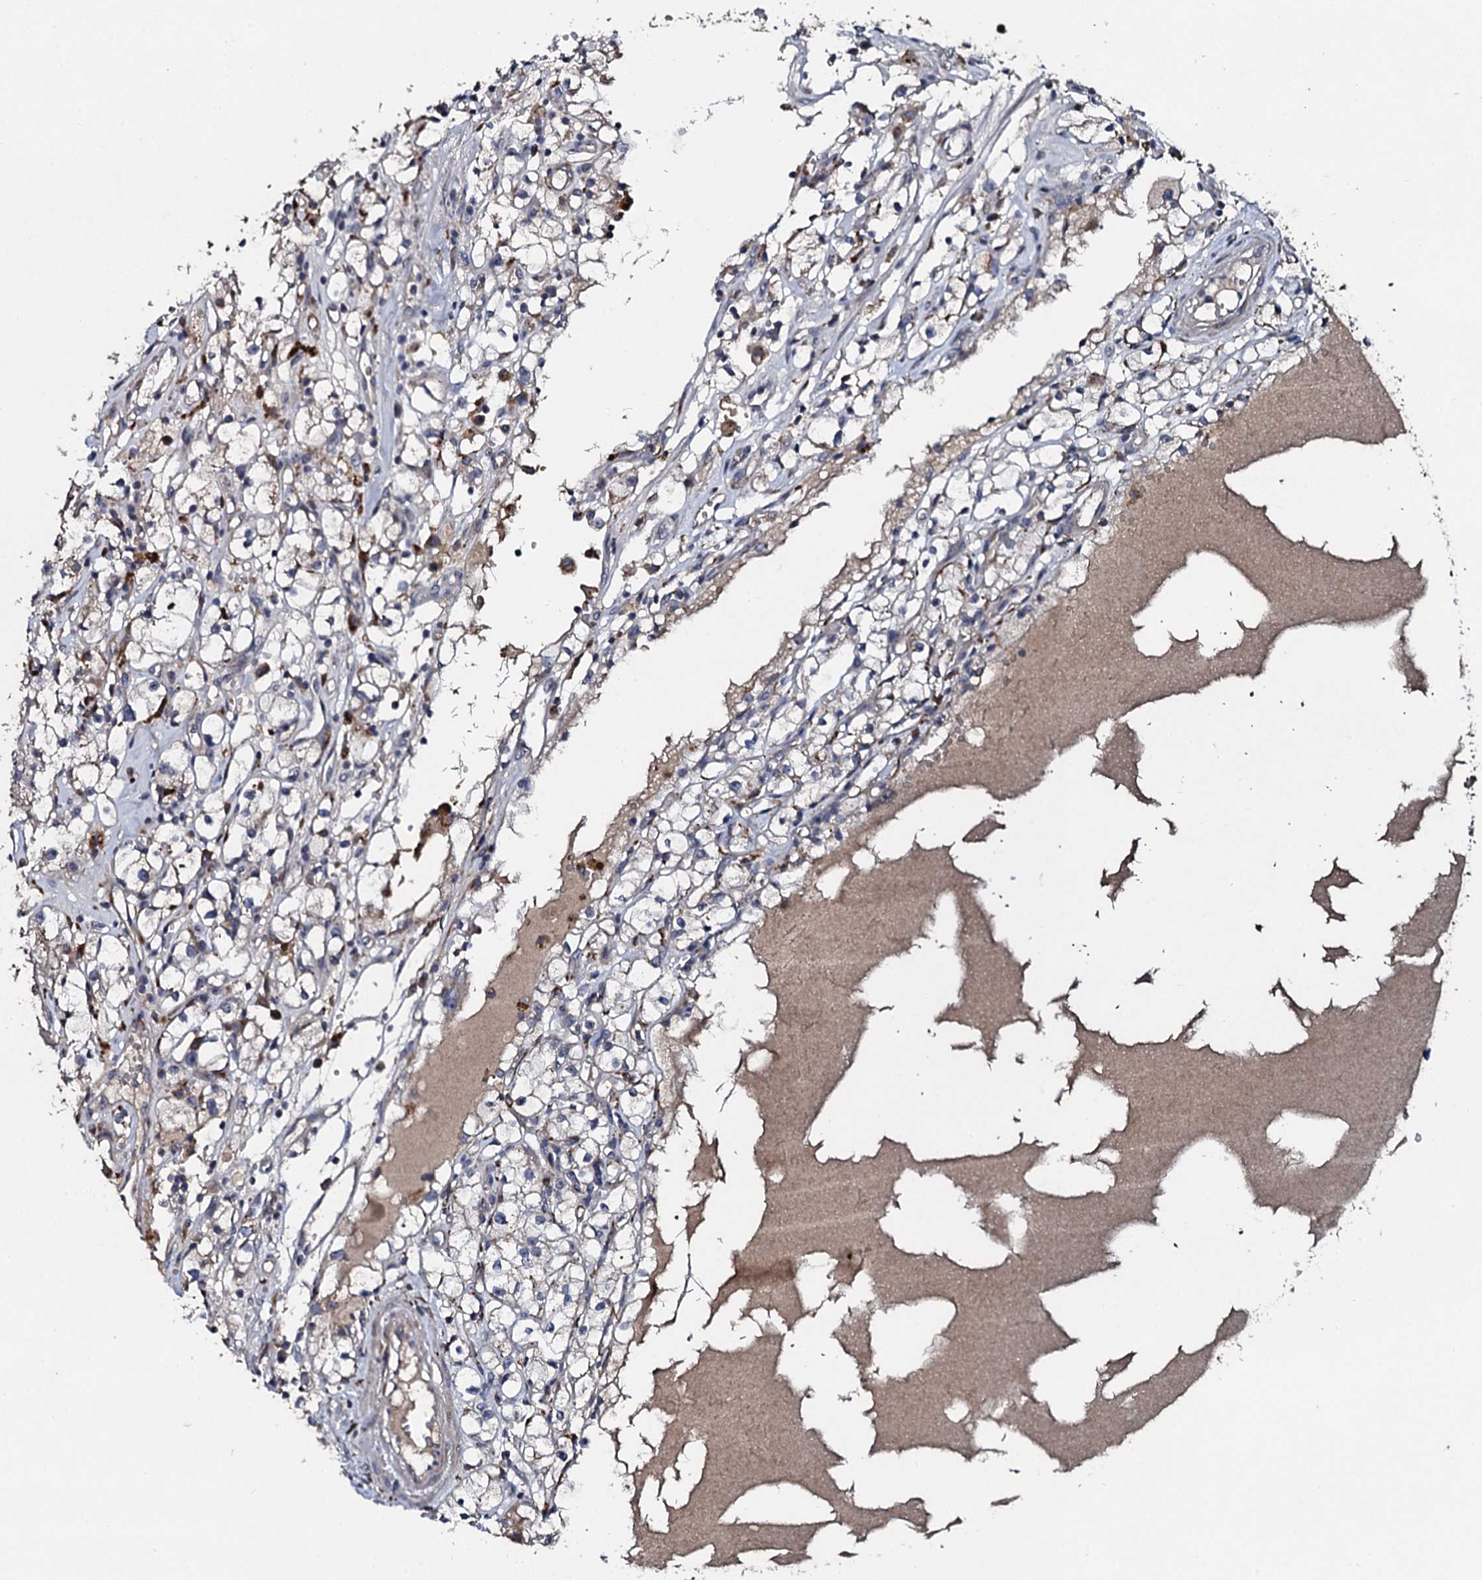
{"staining": {"intensity": "weak", "quantity": "<25%", "location": "cytoplasmic/membranous"}, "tissue": "renal cancer", "cell_type": "Tumor cells", "image_type": "cancer", "snomed": [{"axis": "morphology", "description": "Adenocarcinoma, NOS"}, {"axis": "topography", "description": "Kidney"}], "caption": "Tumor cells are negative for brown protein staining in renal adenocarcinoma.", "gene": "LRRC28", "patient": {"sex": "male", "age": 56}}